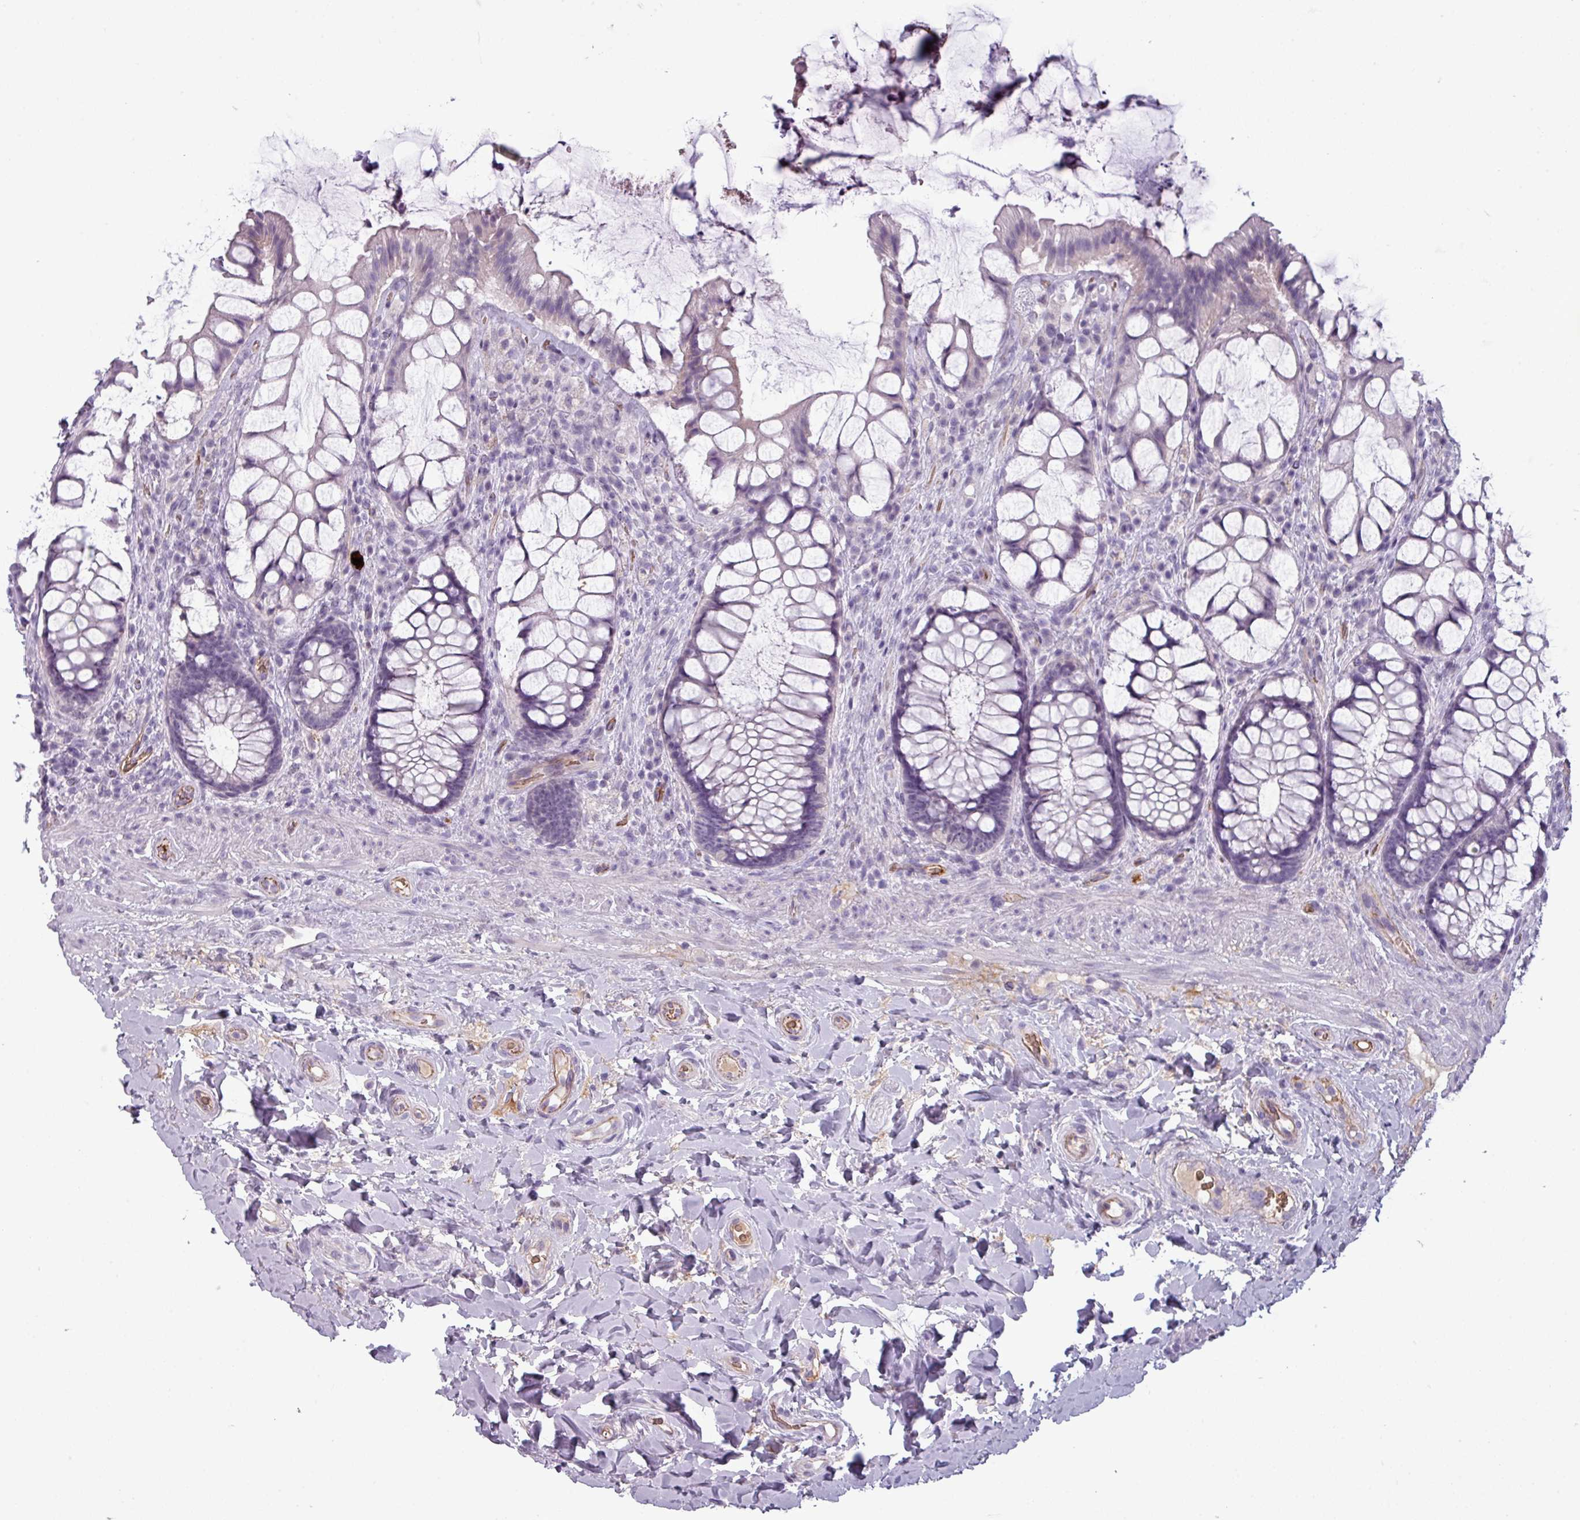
{"staining": {"intensity": "negative", "quantity": "none", "location": "none"}, "tissue": "rectum", "cell_type": "Glandular cells", "image_type": "normal", "snomed": [{"axis": "morphology", "description": "Normal tissue, NOS"}, {"axis": "topography", "description": "Rectum"}], "caption": "Glandular cells show no significant positivity in unremarkable rectum.", "gene": "AREL1", "patient": {"sex": "female", "age": 58}}